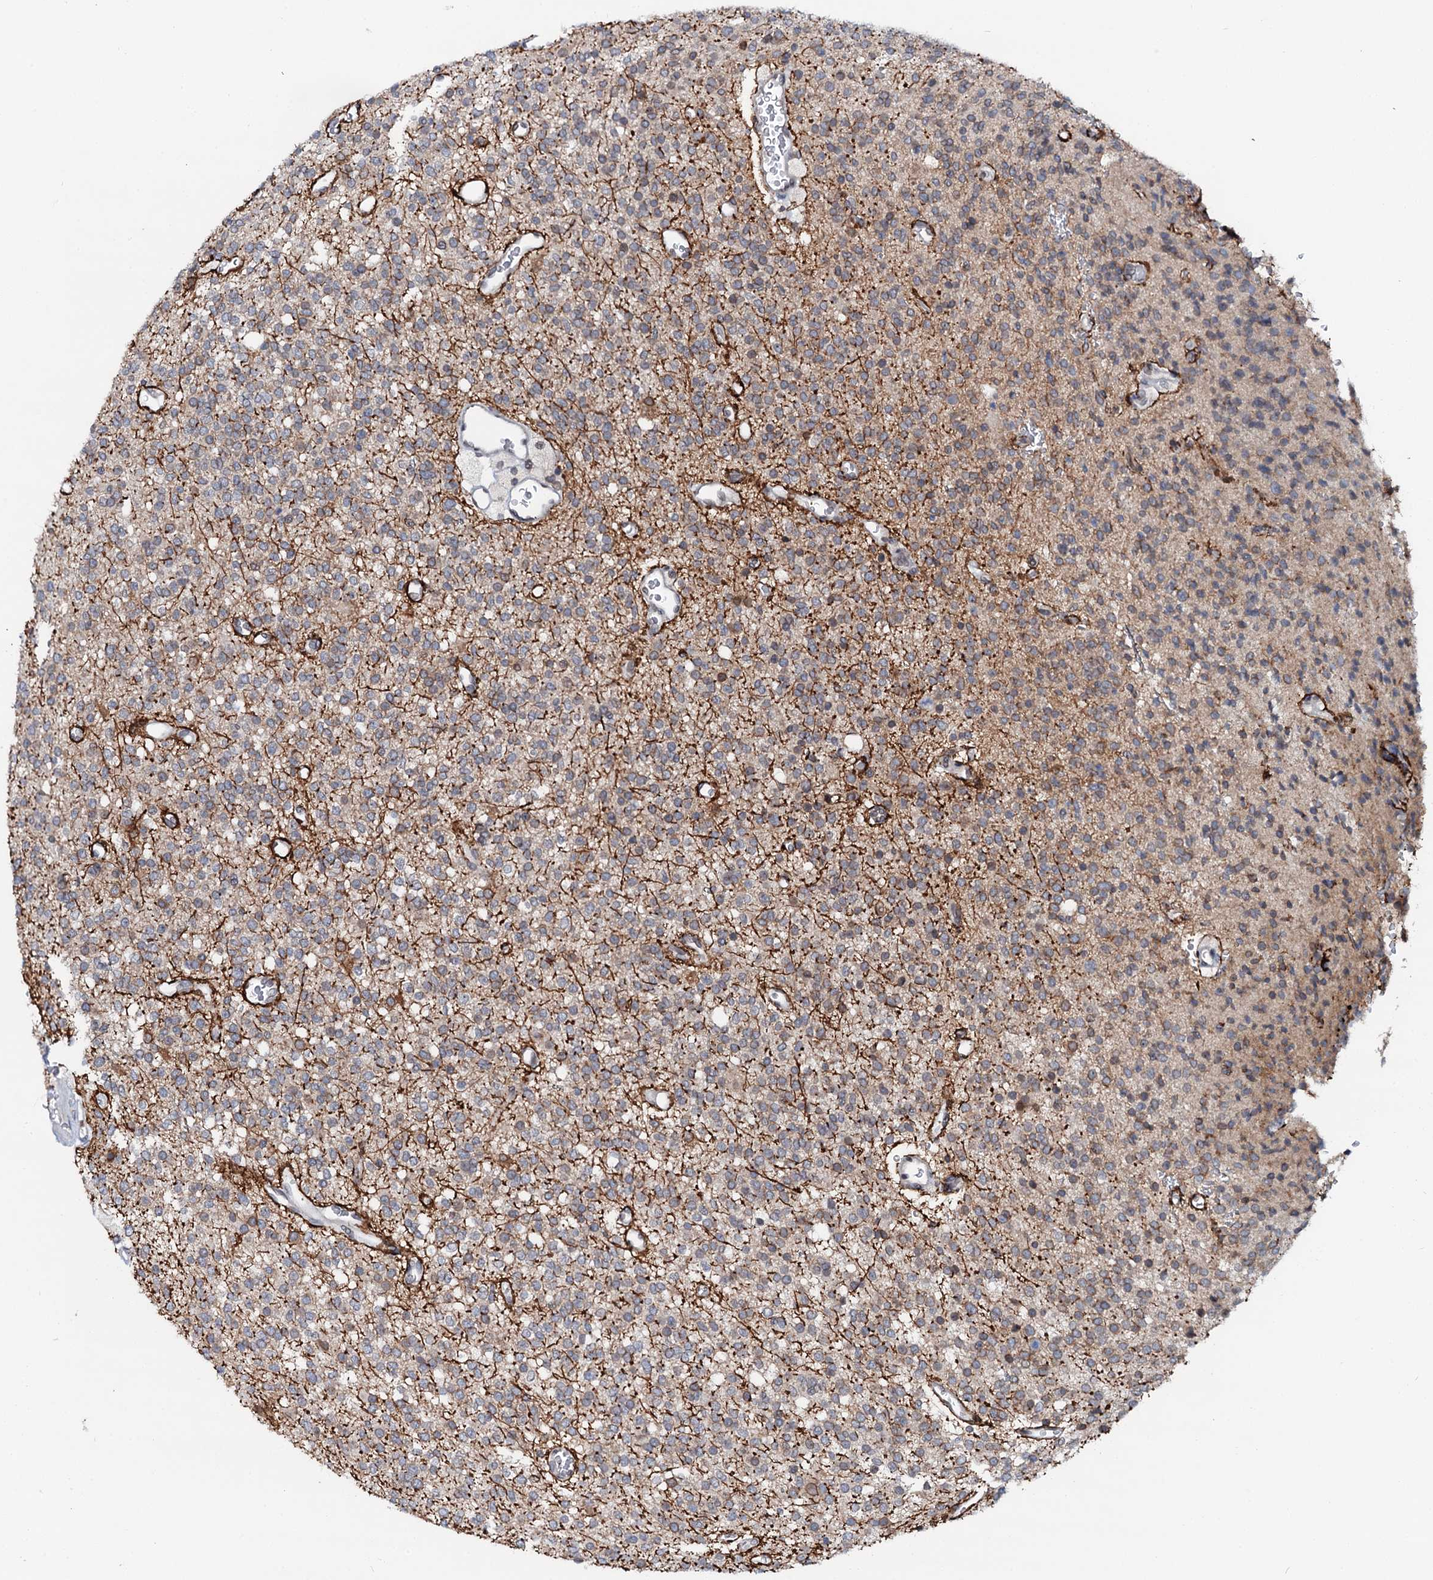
{"staining": {"intensity": "weak", "quantity": "<25%", "location": "cytoplasmic/membranous"}, "tissue": "glioma", "cell_type": "Tumor cells", "image_type": "cancer", "snomed": [{"axis": "morphology", "description": "Glioma, malignant, High grade"}, {"axis": "topography", "description": "Brain"}], "caption": "Immunohistochemistry (IHC) micrograph of glioma stained for a protein (brown), which shows no staining in tumor cells. (DAB immunohistochemistry (IHC) visualized using brightfield microscopy, high magnification).", "gene": "SNTA1", "patient": {"sex": "male", "age": 34}}